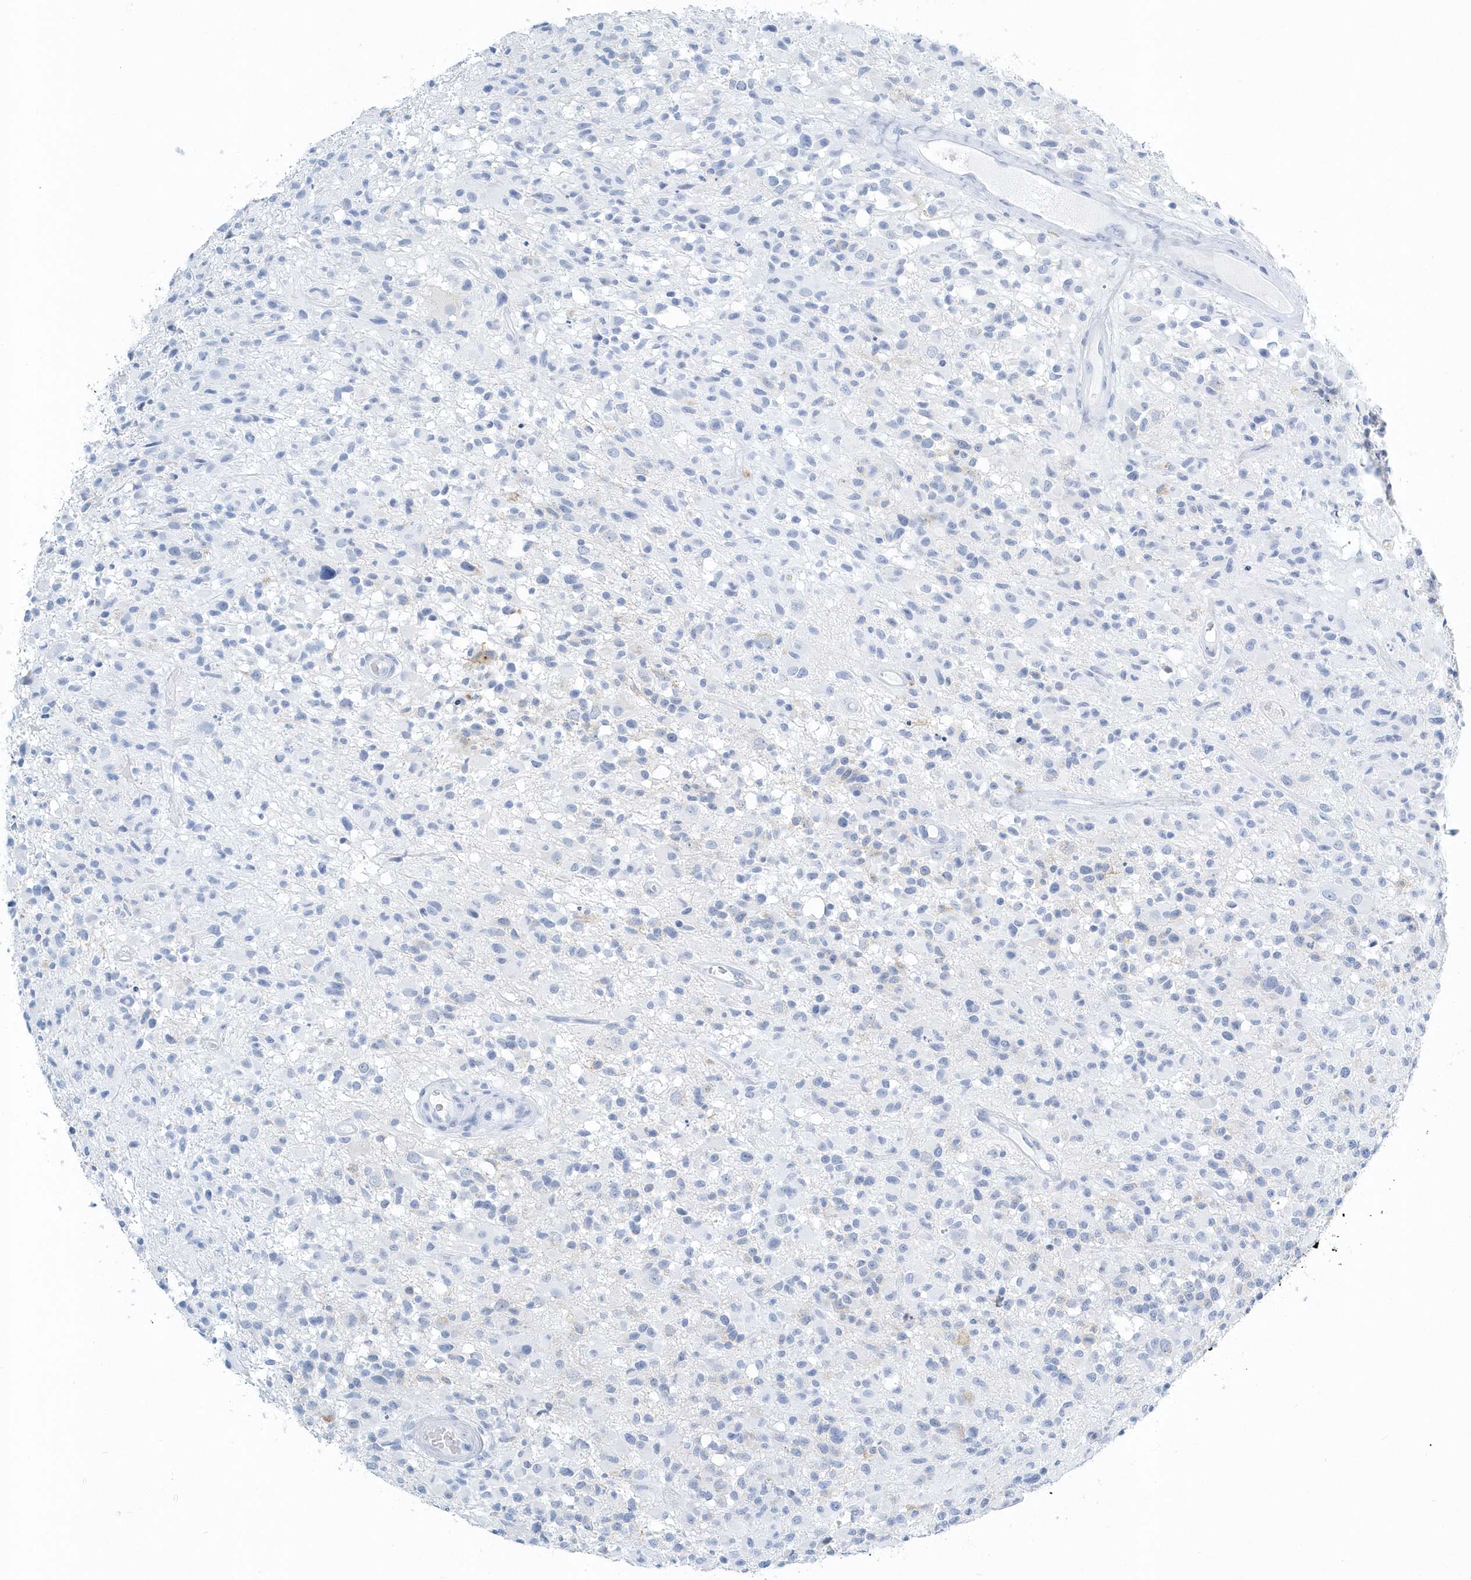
{"staining": {"intensity": "negative", "quantity": "none", "location": "none"}, "tissue": "glioma", "cell_type": "Tumor cells", "image_type": "cancer", "snomed": [{"axis": "morphology", "description": "Glioma, malignant, High grade"}, {"axis": "morphology", "description": "Glioblastoma, NOS"}, {"axis": "topography", "description": "Brain"}], "caption": "A high-resolution micrograph shows immunohistochemistry staining of glioma, which exhibits no significant staining in tumor cells.", "gene": "PTPRO", "patient": {"sex": "male", "age": 60}}